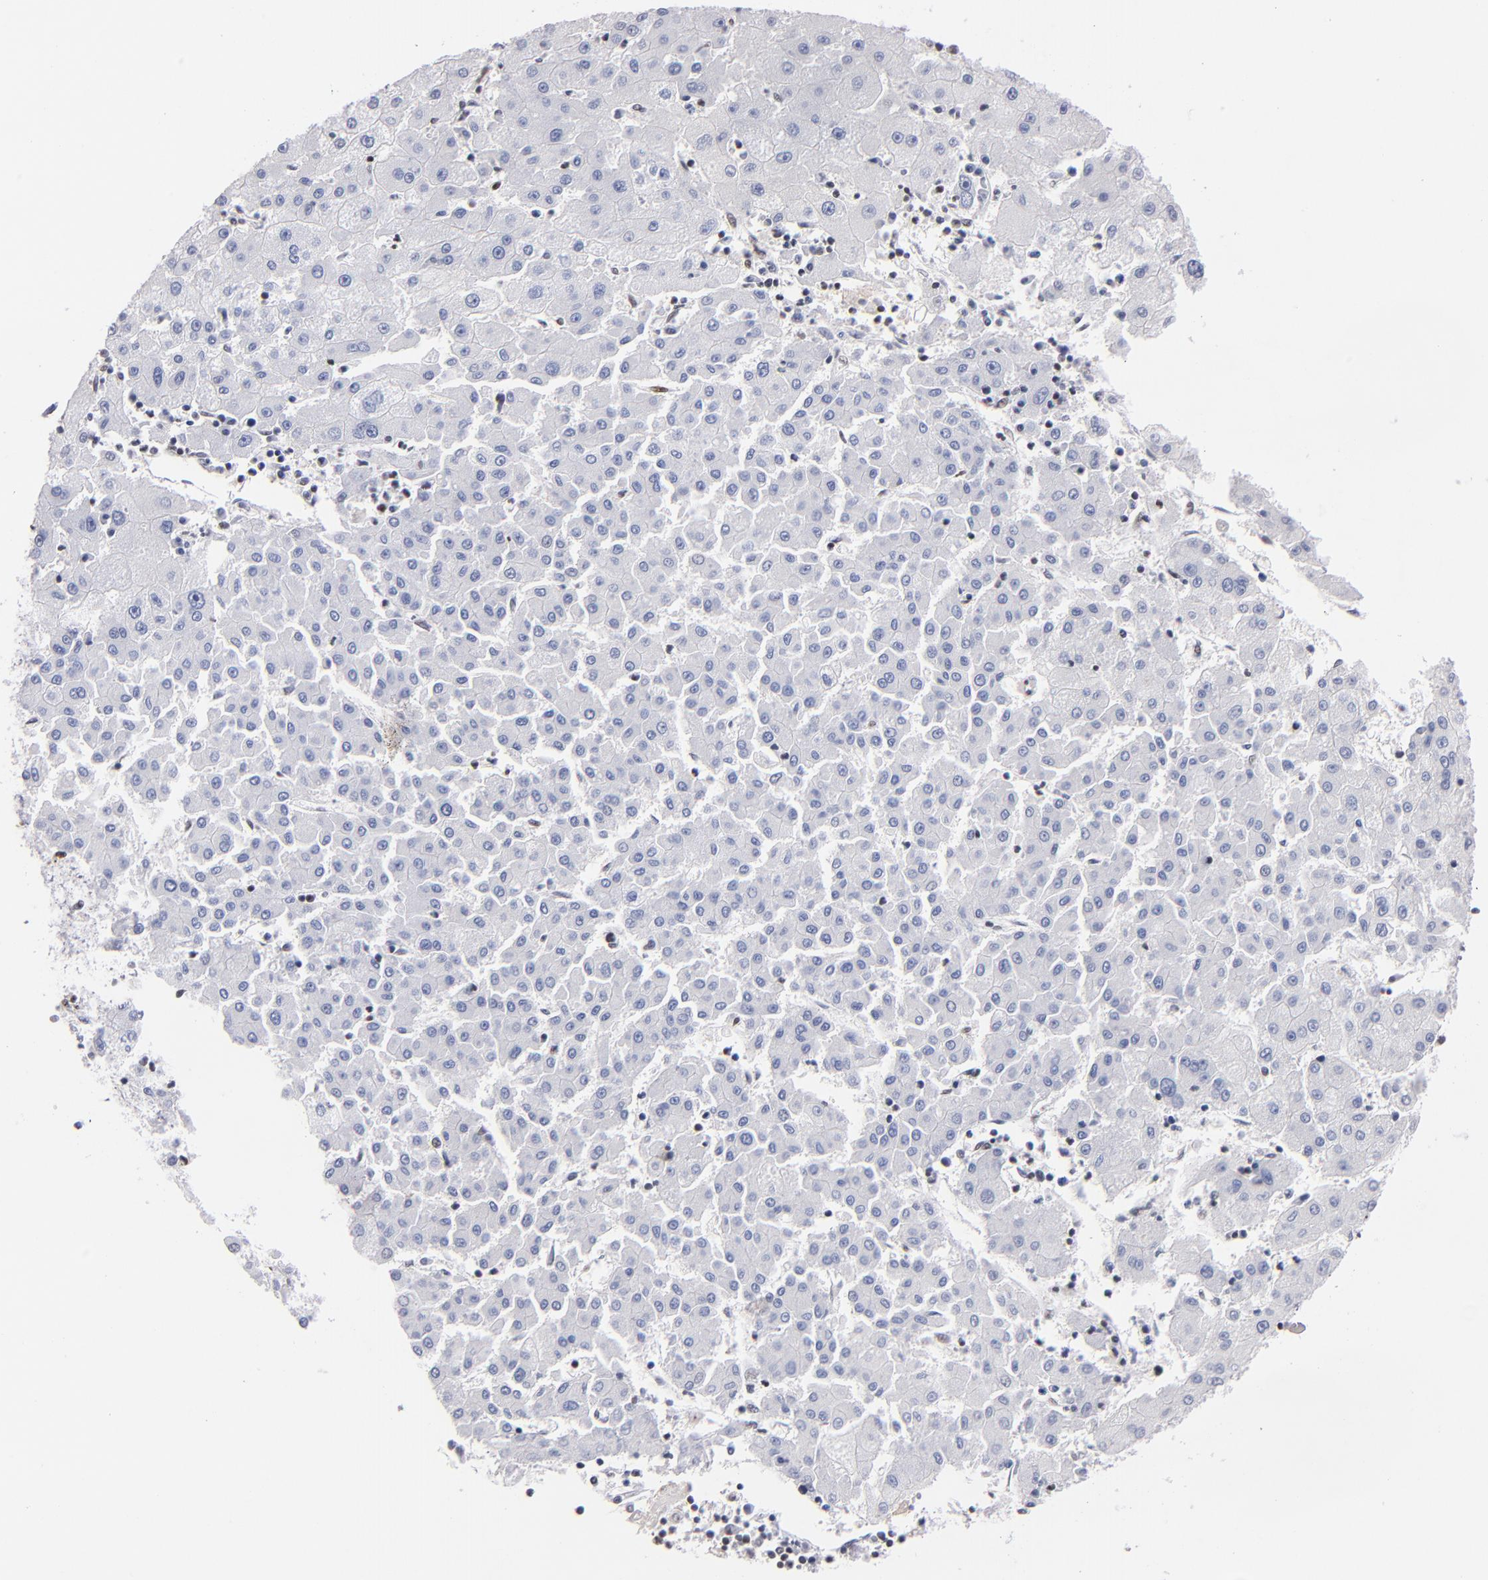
{"staining": {"intensity": "negative", "quantity": "none", "location": "none"}, "tissue": "liver cancer", "cell_type": "Tumor cells", "image_type": "cancer", "snomed": [{"axis": "morphology", "description": "Carcinoma, Hepatocellular, NOS"}, {"axis": "topography", "description": "Liver"}], "caption": "The histopathology image displays no staining of tumor cells in liver cancer. Nuclei are stained in blue.", "gene": "IFI16", "patient": {"sex": "male", "age": 72}}